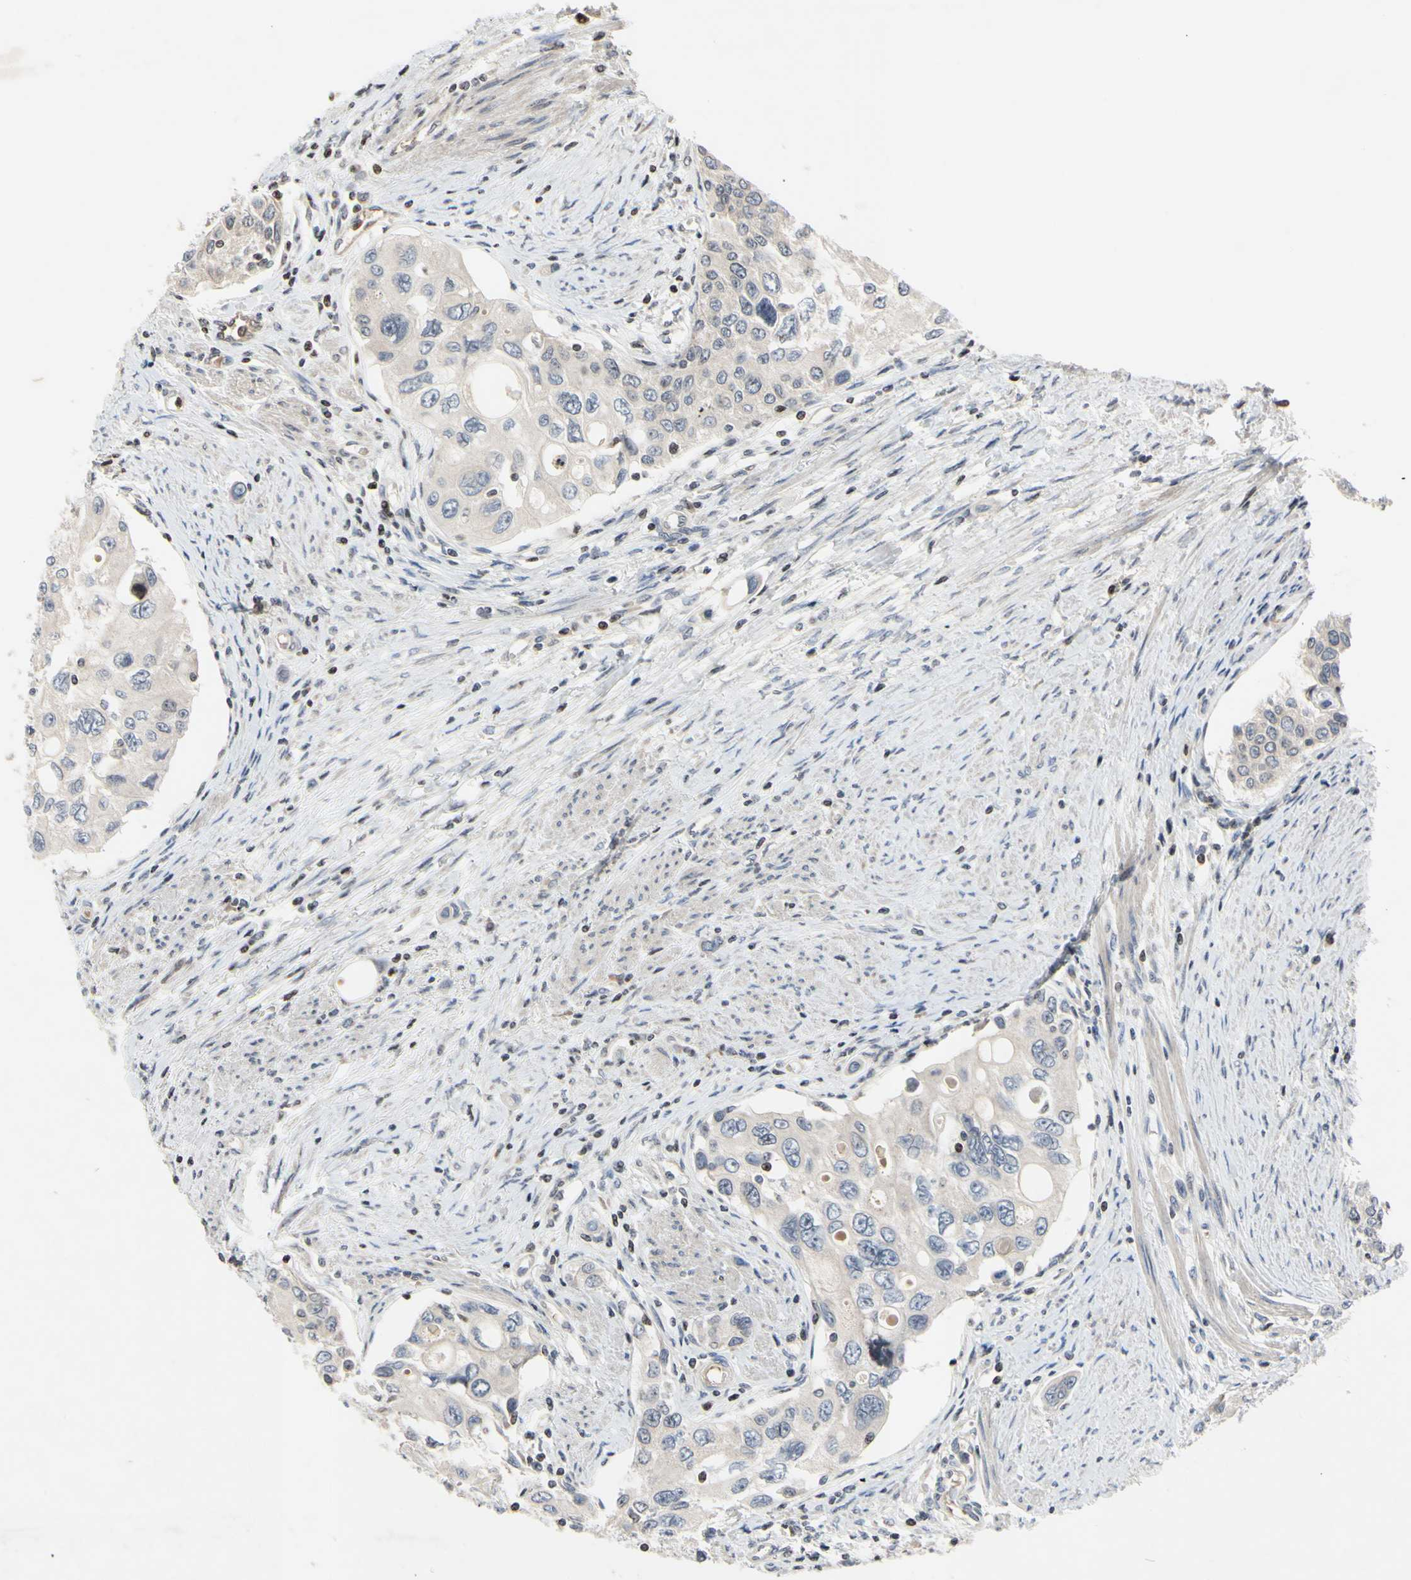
{"staining": {"intensity": "negative", "quantity": "none", "location": "none"}, "tissue": "urothelial cancer", "cell_type": "Tumor cells", "image_type": "cancer", "snomed": [{"axis": "morphology", "description": "Urothelial carcinoma, High grade"}, {"axis": "topography", "description": "Urinary bladder"}], "caption": "Immunohistochemistry (IHC) image of neoplastic tissue: urothelial cancer stained with DAB demonstrates no significant protein positivity in tumor cells.", "gene": "ARG1", "patient": {"sex": "female", "age": 56}}